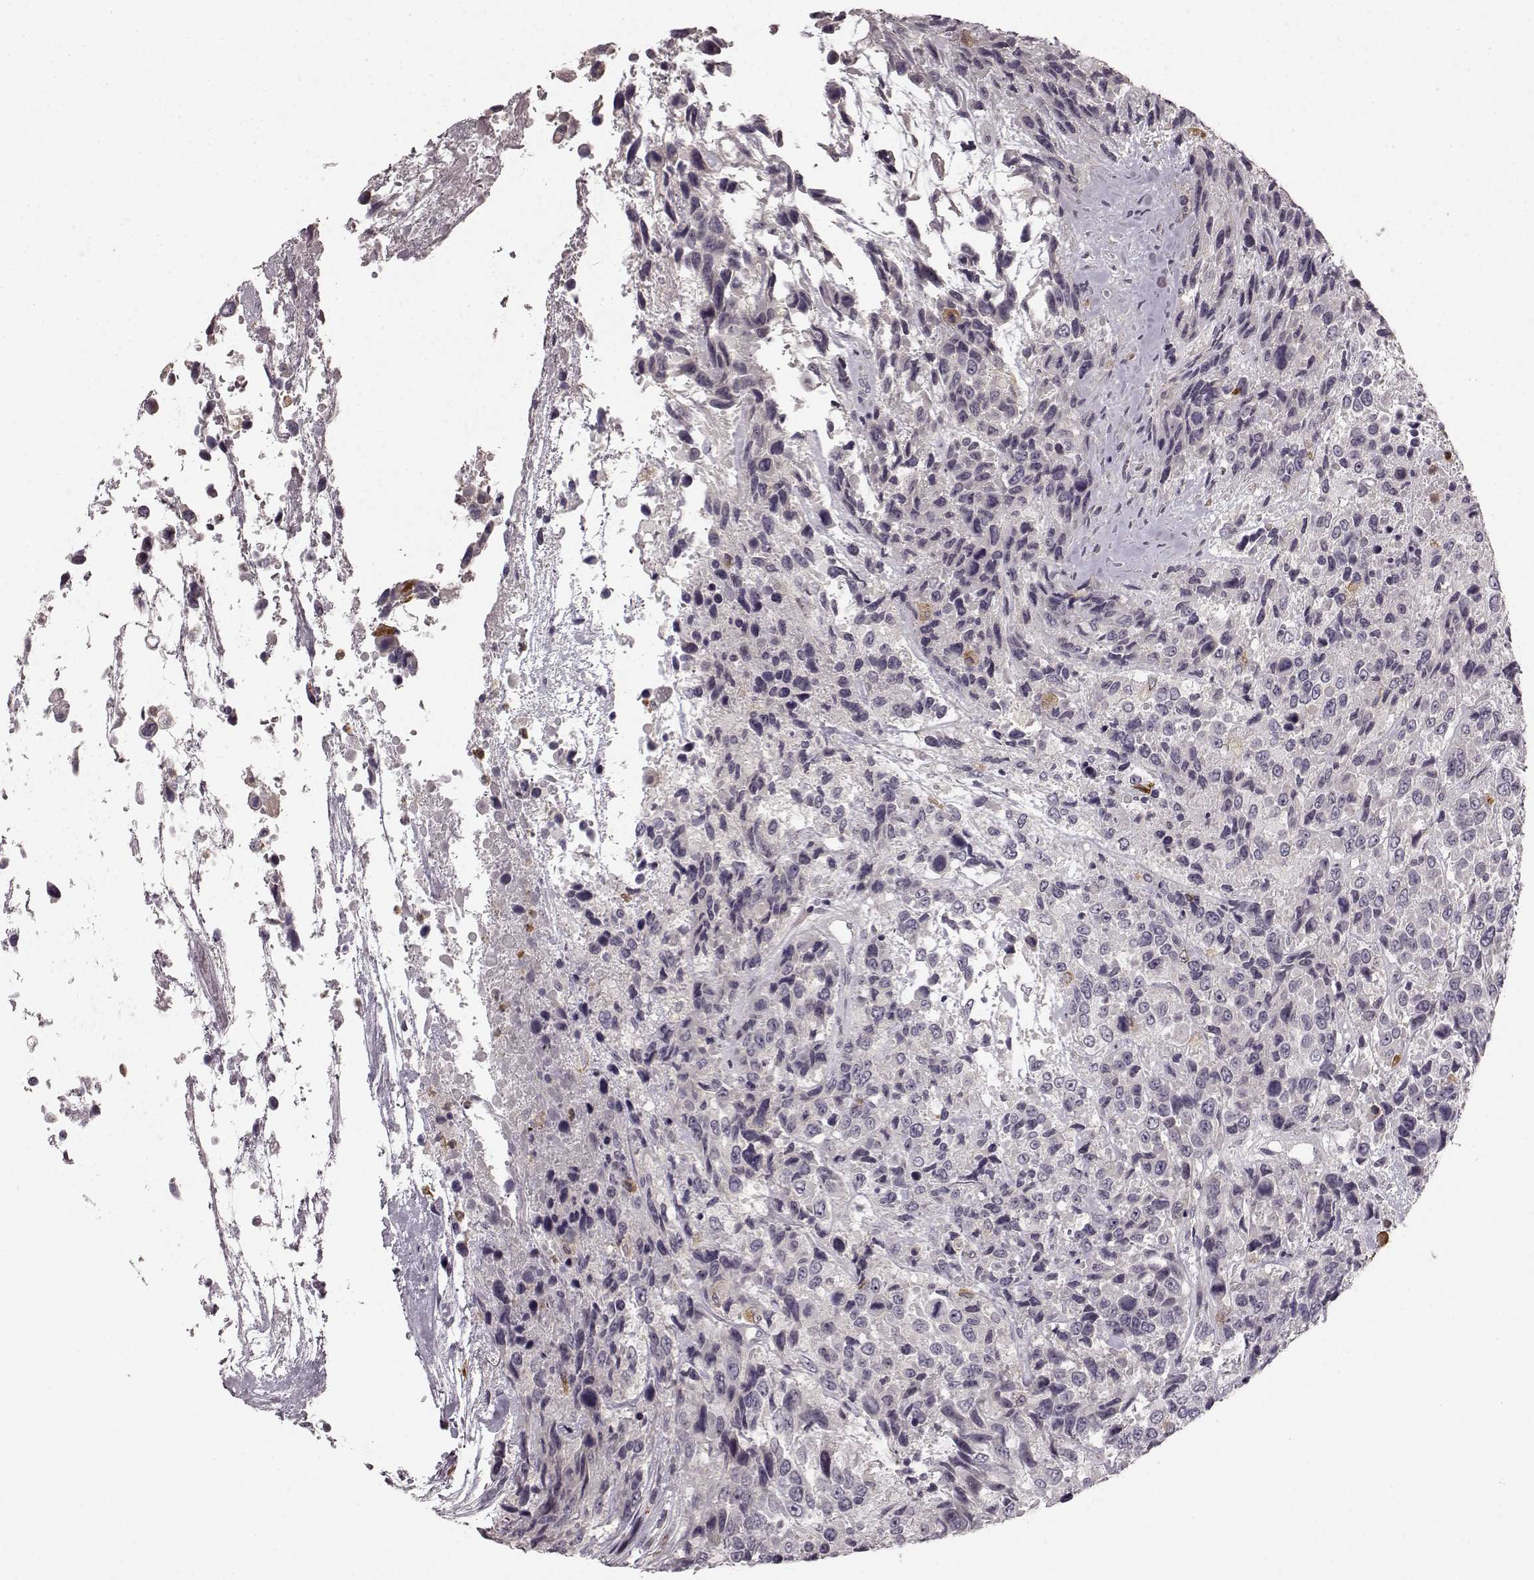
{"staining": {"intensity": "negative", "quantity": "none", "location": "none"}, "tissue": "urothelial cancer", "cell_type": "Tumor cells", "image_type": "cancer", "snomed": [{"axis": "morphology", "description": "Urothelial carcinoma, High grade"}, {"axis": "topography", "description": "Urinary bladder"}], "caption": "Tumor cells are negative for brown protein staining in urothelial cancer.", "gene": "CHIT1", "patient": {"sex": "female", "age": 70}}